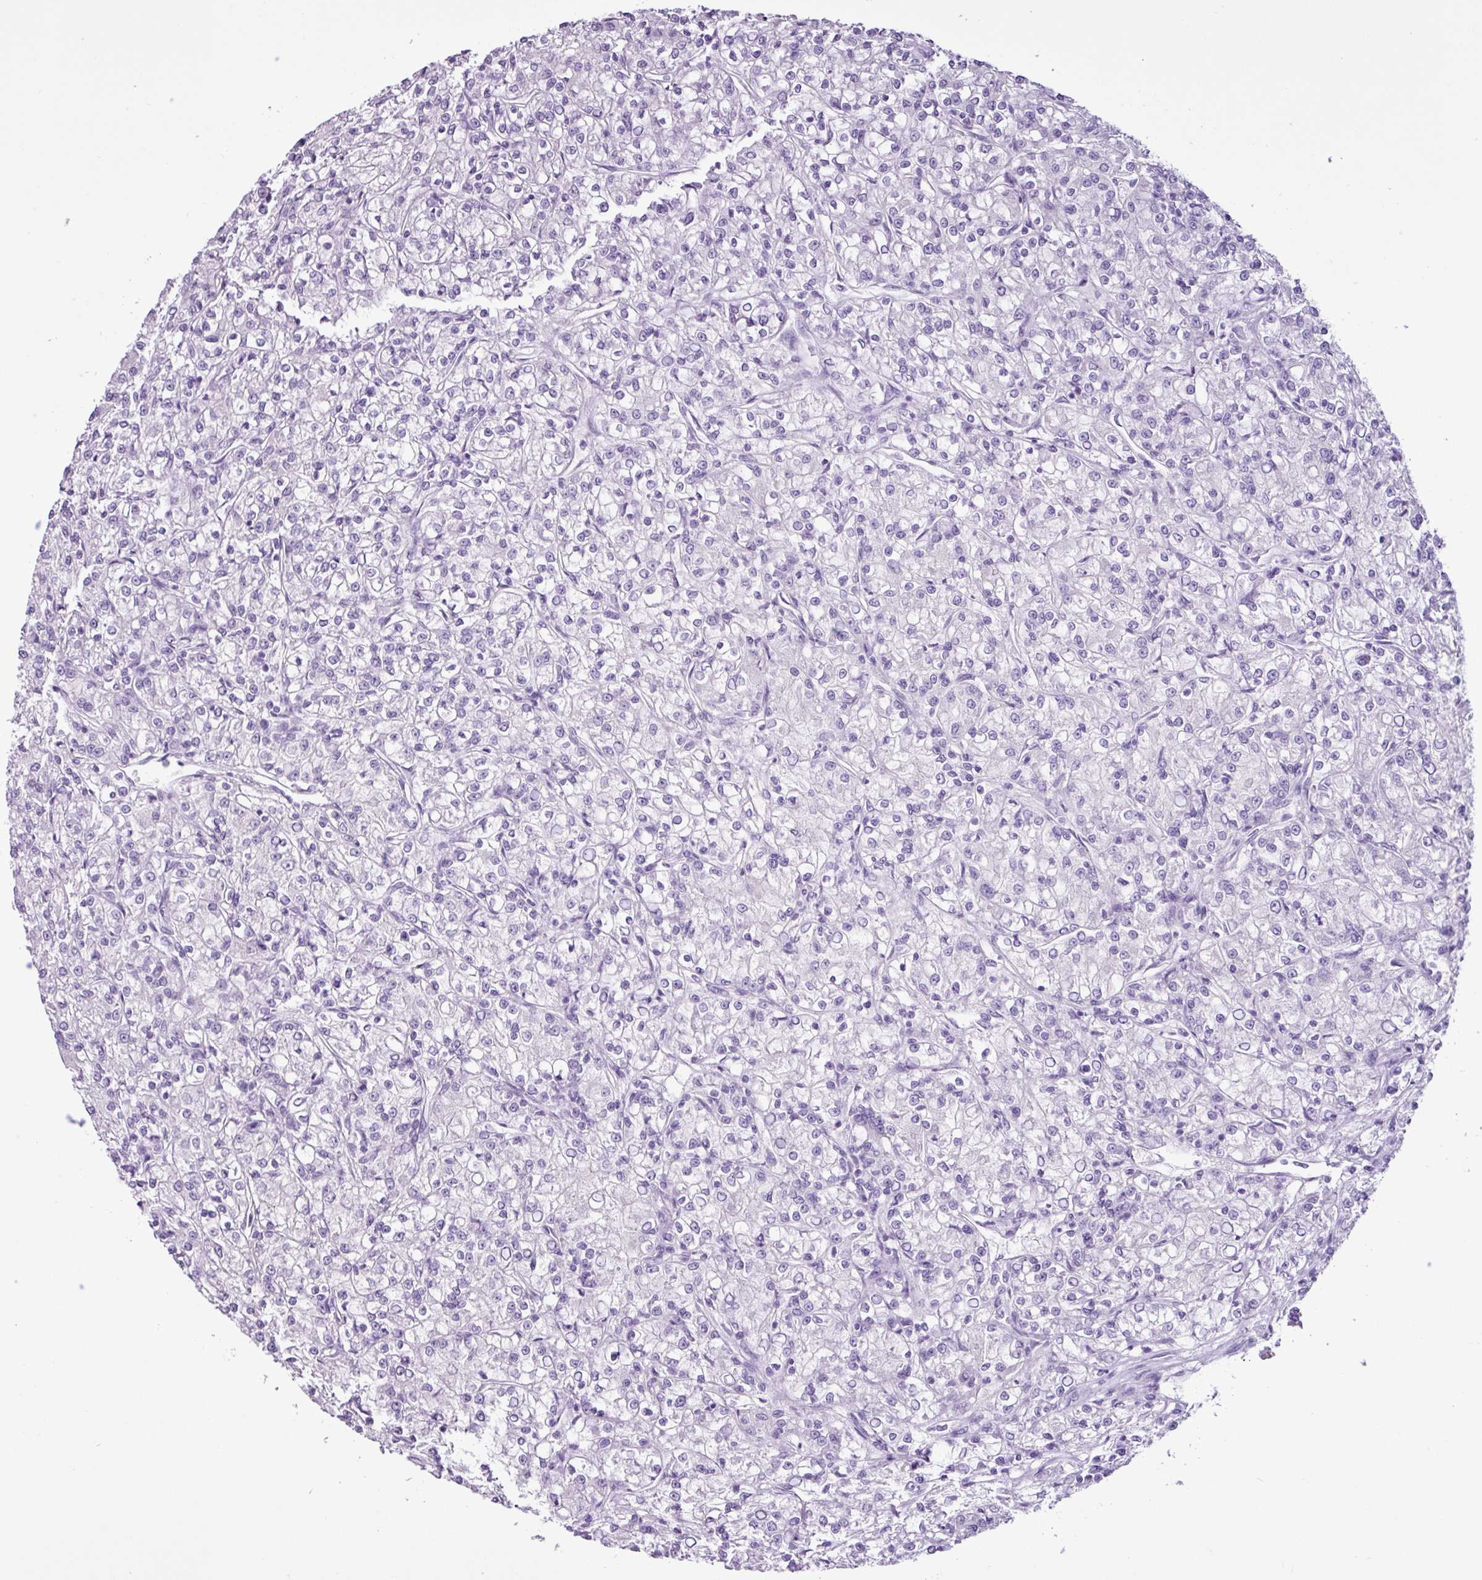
{"staining": {"intensity": "negative", "quantity": "none", "location": "none"}, "tissue": "renal cancer", "cell_type": "Tumor cells", "image_type": "cancer", "snomed": [{"axis": "morphology", "description": "Adenocarcinoma, NOS"}, {"axis": "topography", "description": "Kidney"}], "caption": "The immunohistochemistry (IHC) micrograph has no significant staining in tumor cells of renal cancer tissue.", "gene": "PGR", "patient": {"sex": "female", "age": 59}}